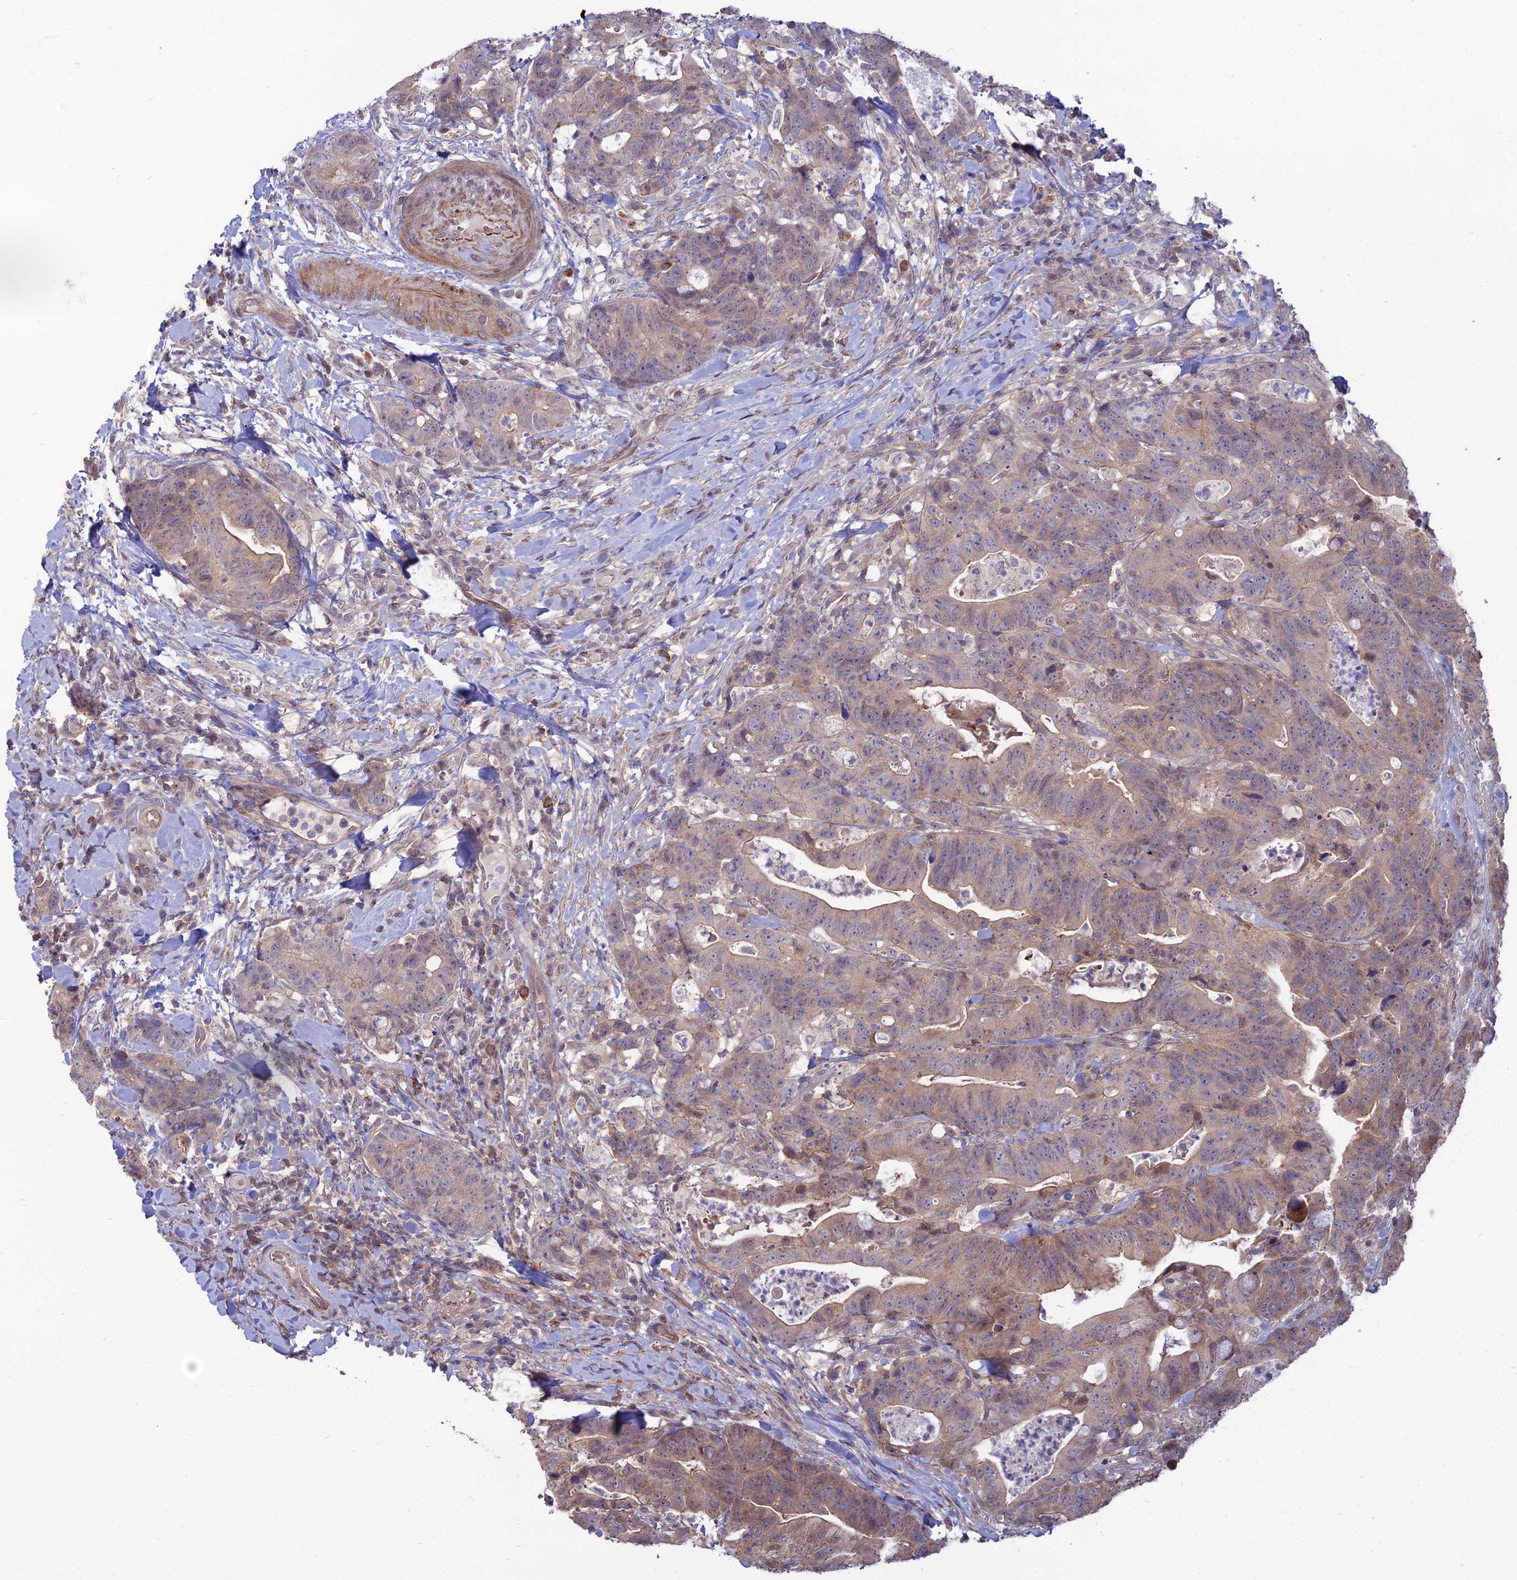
{"staining": {"intensity": "moderate", "quantity": ">75%", "location": "cytoplasmic/membranous"}, "tissue": "colorectal cancer", "cell_type": "Tumor cells", "image_type": "cancer", "snomed": [{"axis": "morphology", "description": "Adenocarcinoma, NOS"}, {"axis": "topography", "description": "Colon"}], "caption": "DAB immunohistochemical staining of colorectal adenocarcinoma demonstrates moderate cytoplasmic/membranous protein expression in approximately >75% of tumor cells.", "gene": "OPA3", "patient": {"sex": "female", "age": 82}}